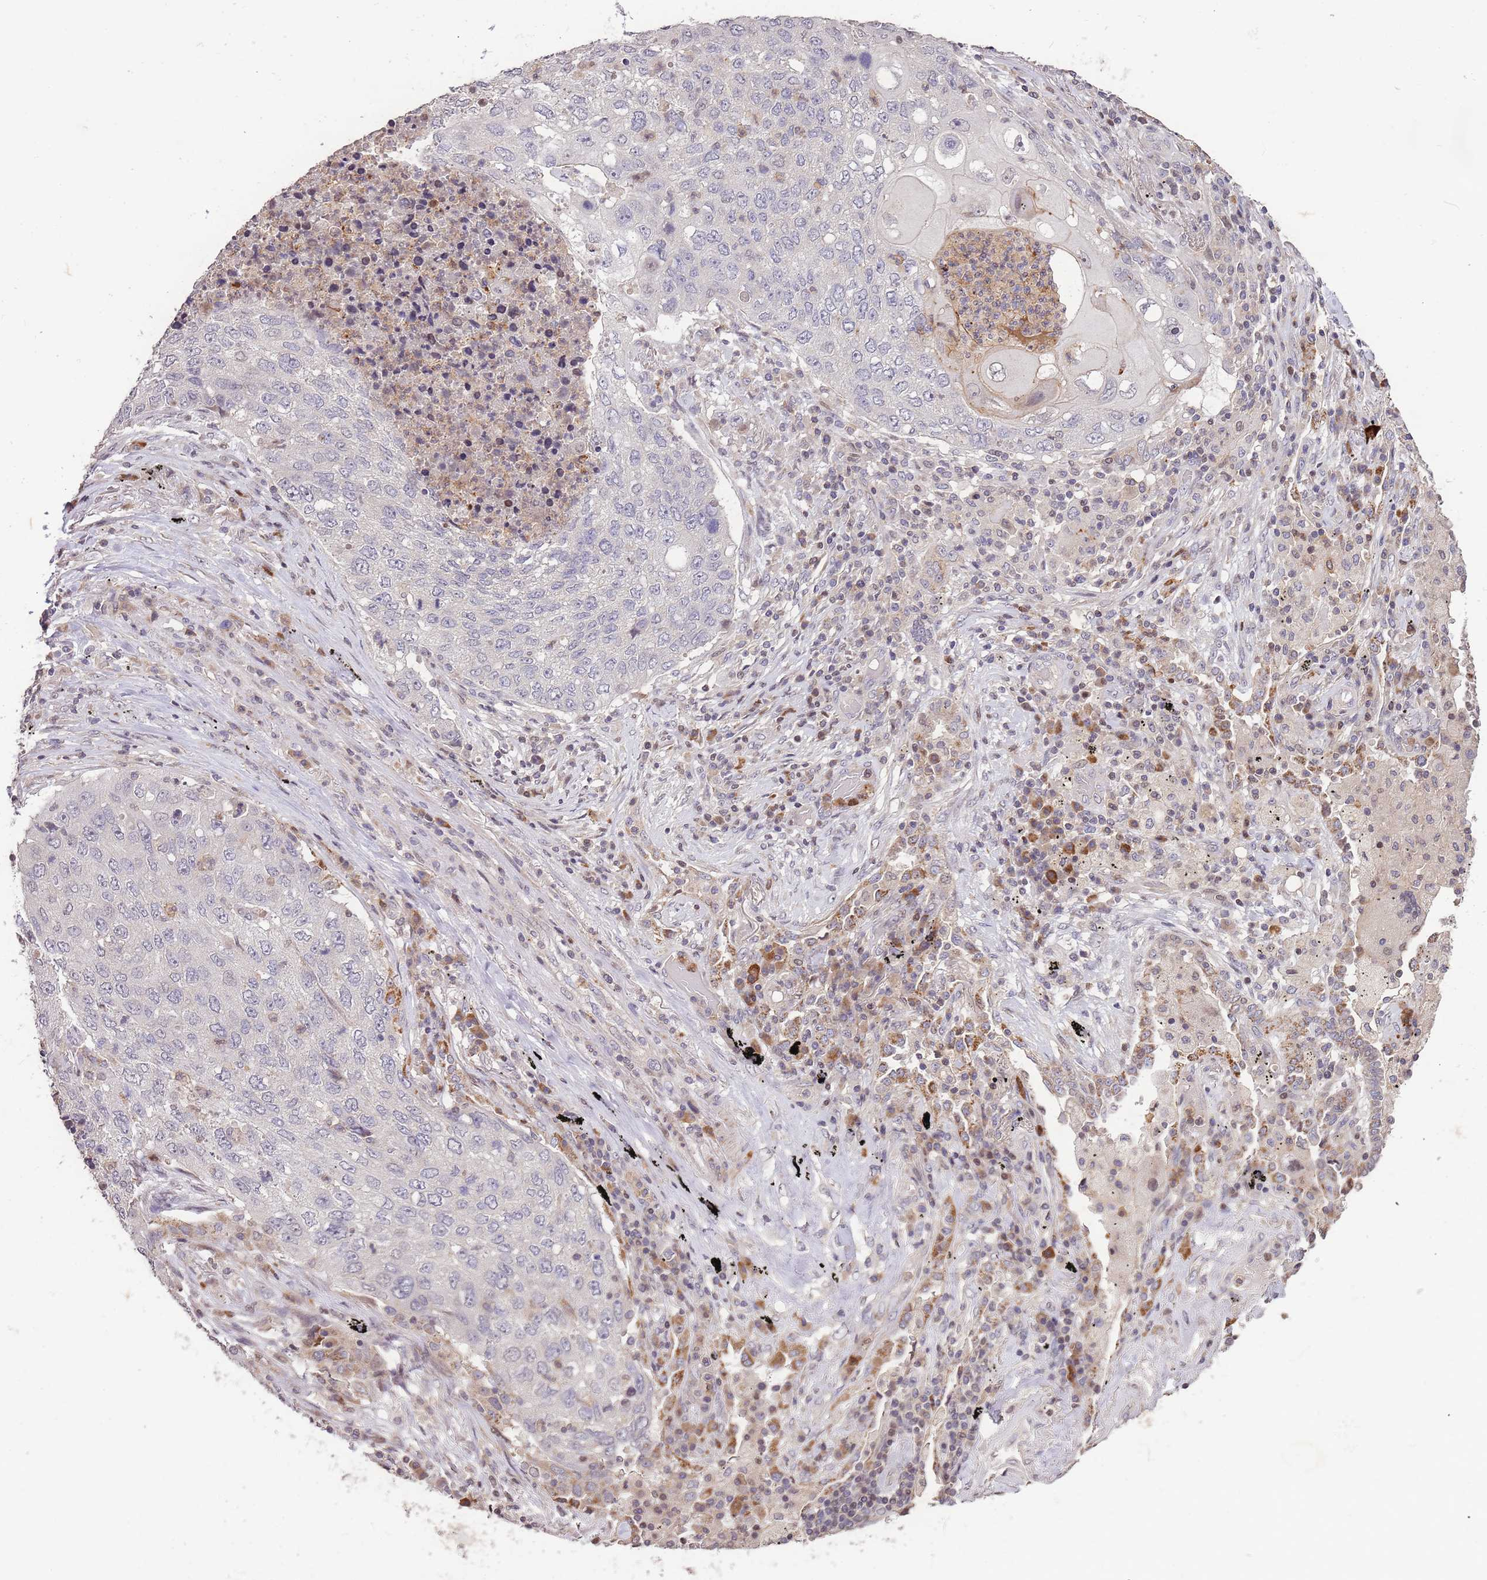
{"staining": {"intensity": "negative", "quantity": "none", "location": "none"}, "tissue": "lung cancer", "cell_type": "Tumor cells", "image_type": "cancer", "snomed": [{"axis": "morphology", "description": "Squamous cell carcinoma, NOS"}, {"axis": "topography", "description": "Lung"}], "caption": "Image shows no significant protein positivity in tumor cells of lung cancer.", "gene": "SLC16A4", "patient": {"sex": "female", "age": 63}}